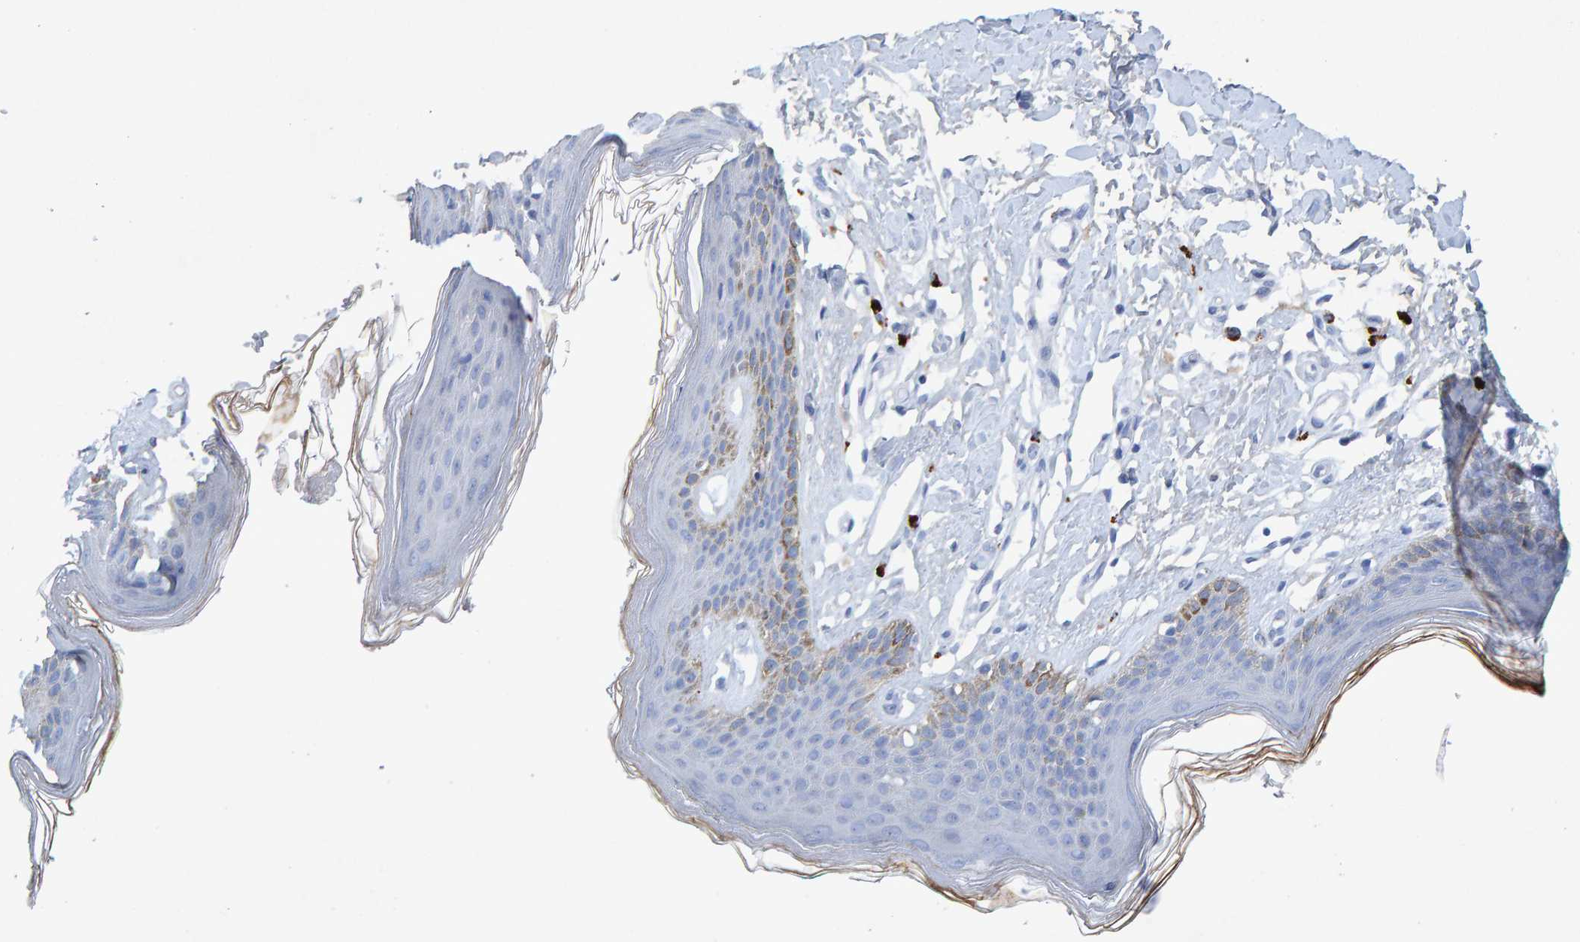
{"staining": {"intensity": "moderate", "quantity": "<25%", "location": "cytoplasmic/membranous"}, "tissue": "skin", "cell_type": "Epidermal cells", "image_type": "normal", "snomed": [{"axis": "morphology", "description": "Normal tissue, NOS"}, {"axis": "topography", "description": "Vulva"}], "caption": "Brown immunohistochemical staining in normal human skin displays moderate cytoplasmic/membranous positivity in approximately <25% of epidermal cells.", "gene": "CTH", "patient": {"sex": "female", "age": 66}}